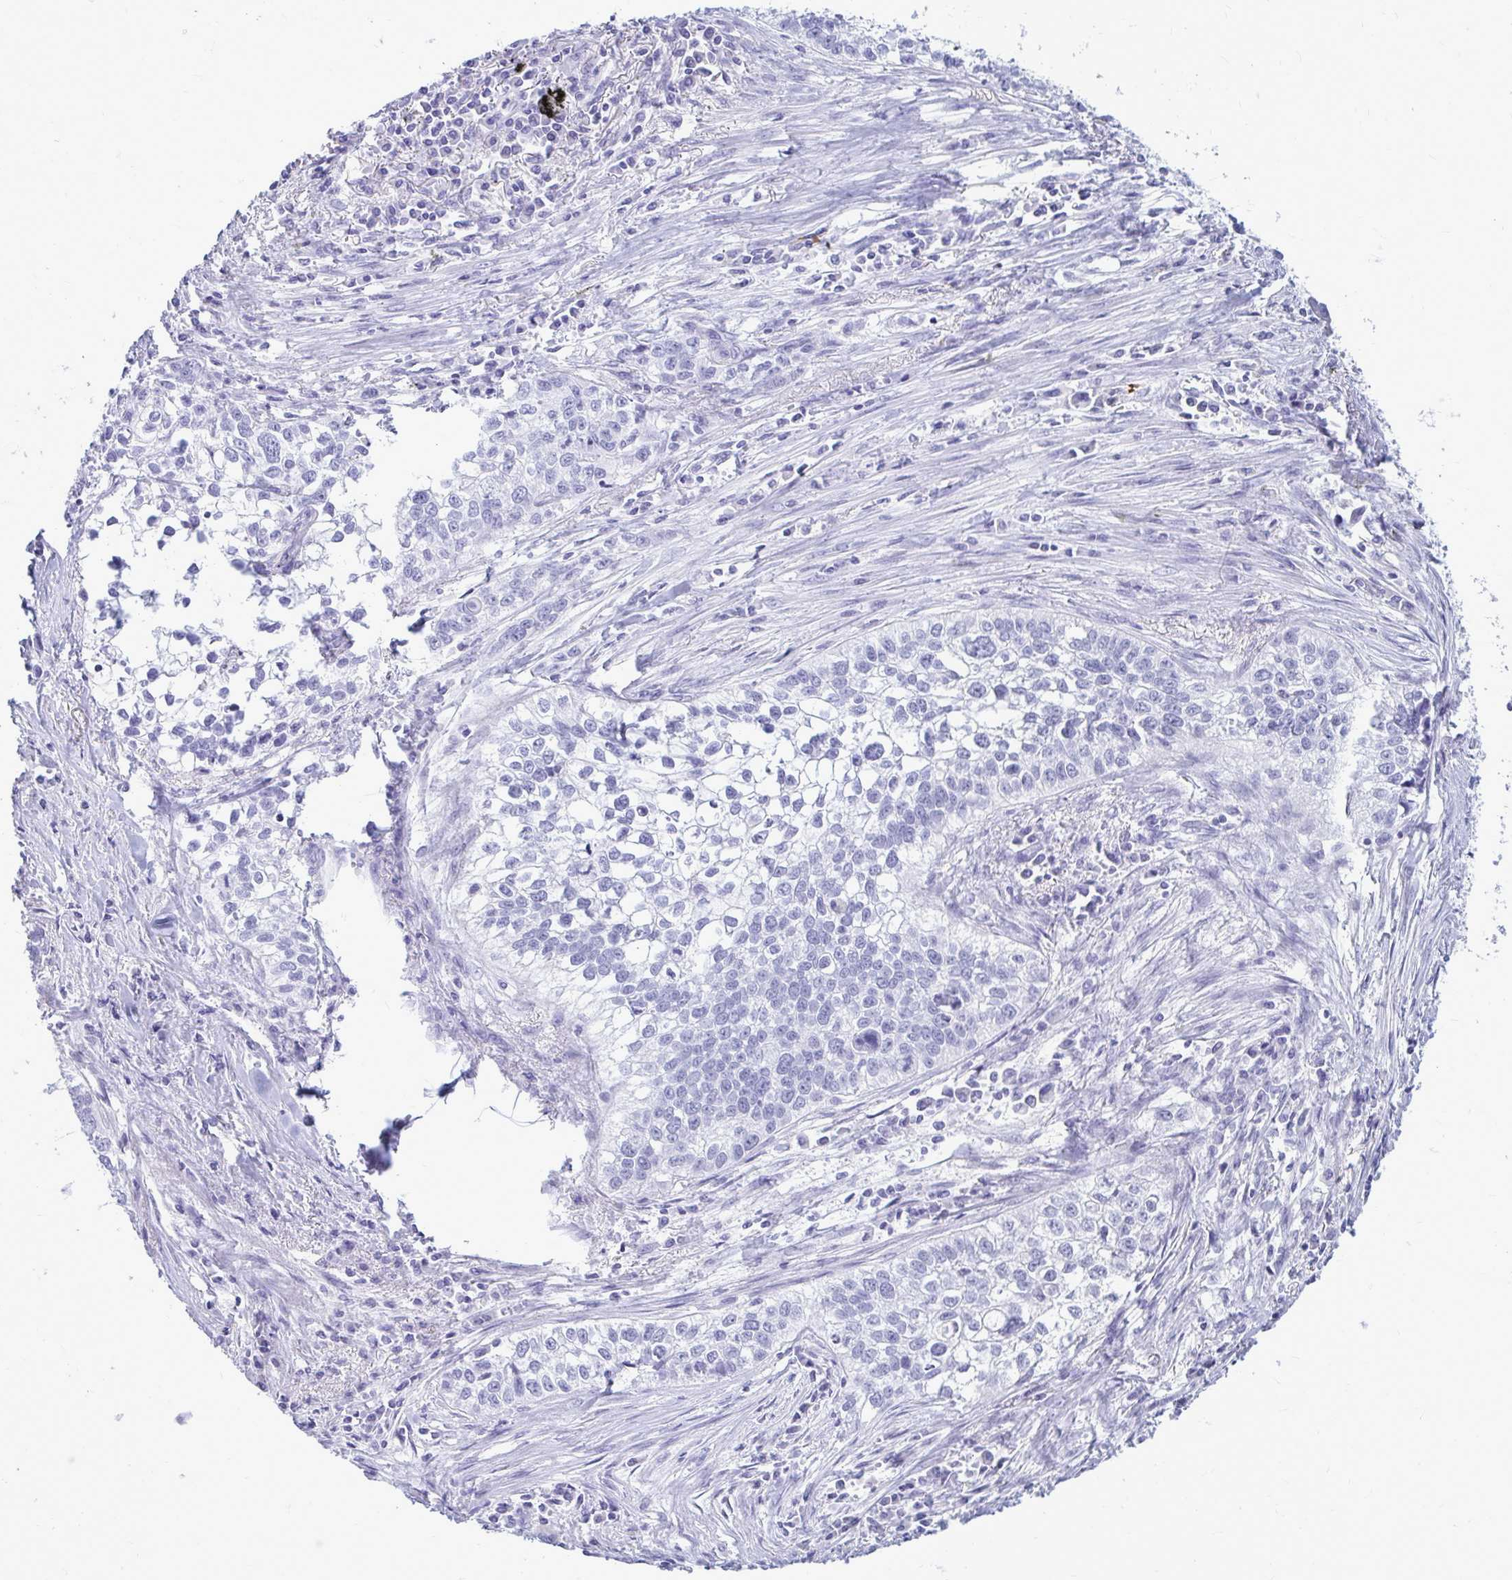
{"staining": {"intensity": "negative", "quantity": "none", "location": "none"}, "tissue": "lung cancer", "cell_type": "Tumor cells", "image_type": "cancer", "snomed": [{"axis": "morphology", "description": "Squamous cell carcinoma, NOS"}, {"axis": "topography", "description": "Lung"}], "caption": "The histopathology image shows no significant expression in tumor cells of squamous cell carcinoma (lung).", "gene": "NANOGNB", "patient": {"sex": "male", "age": 74}}